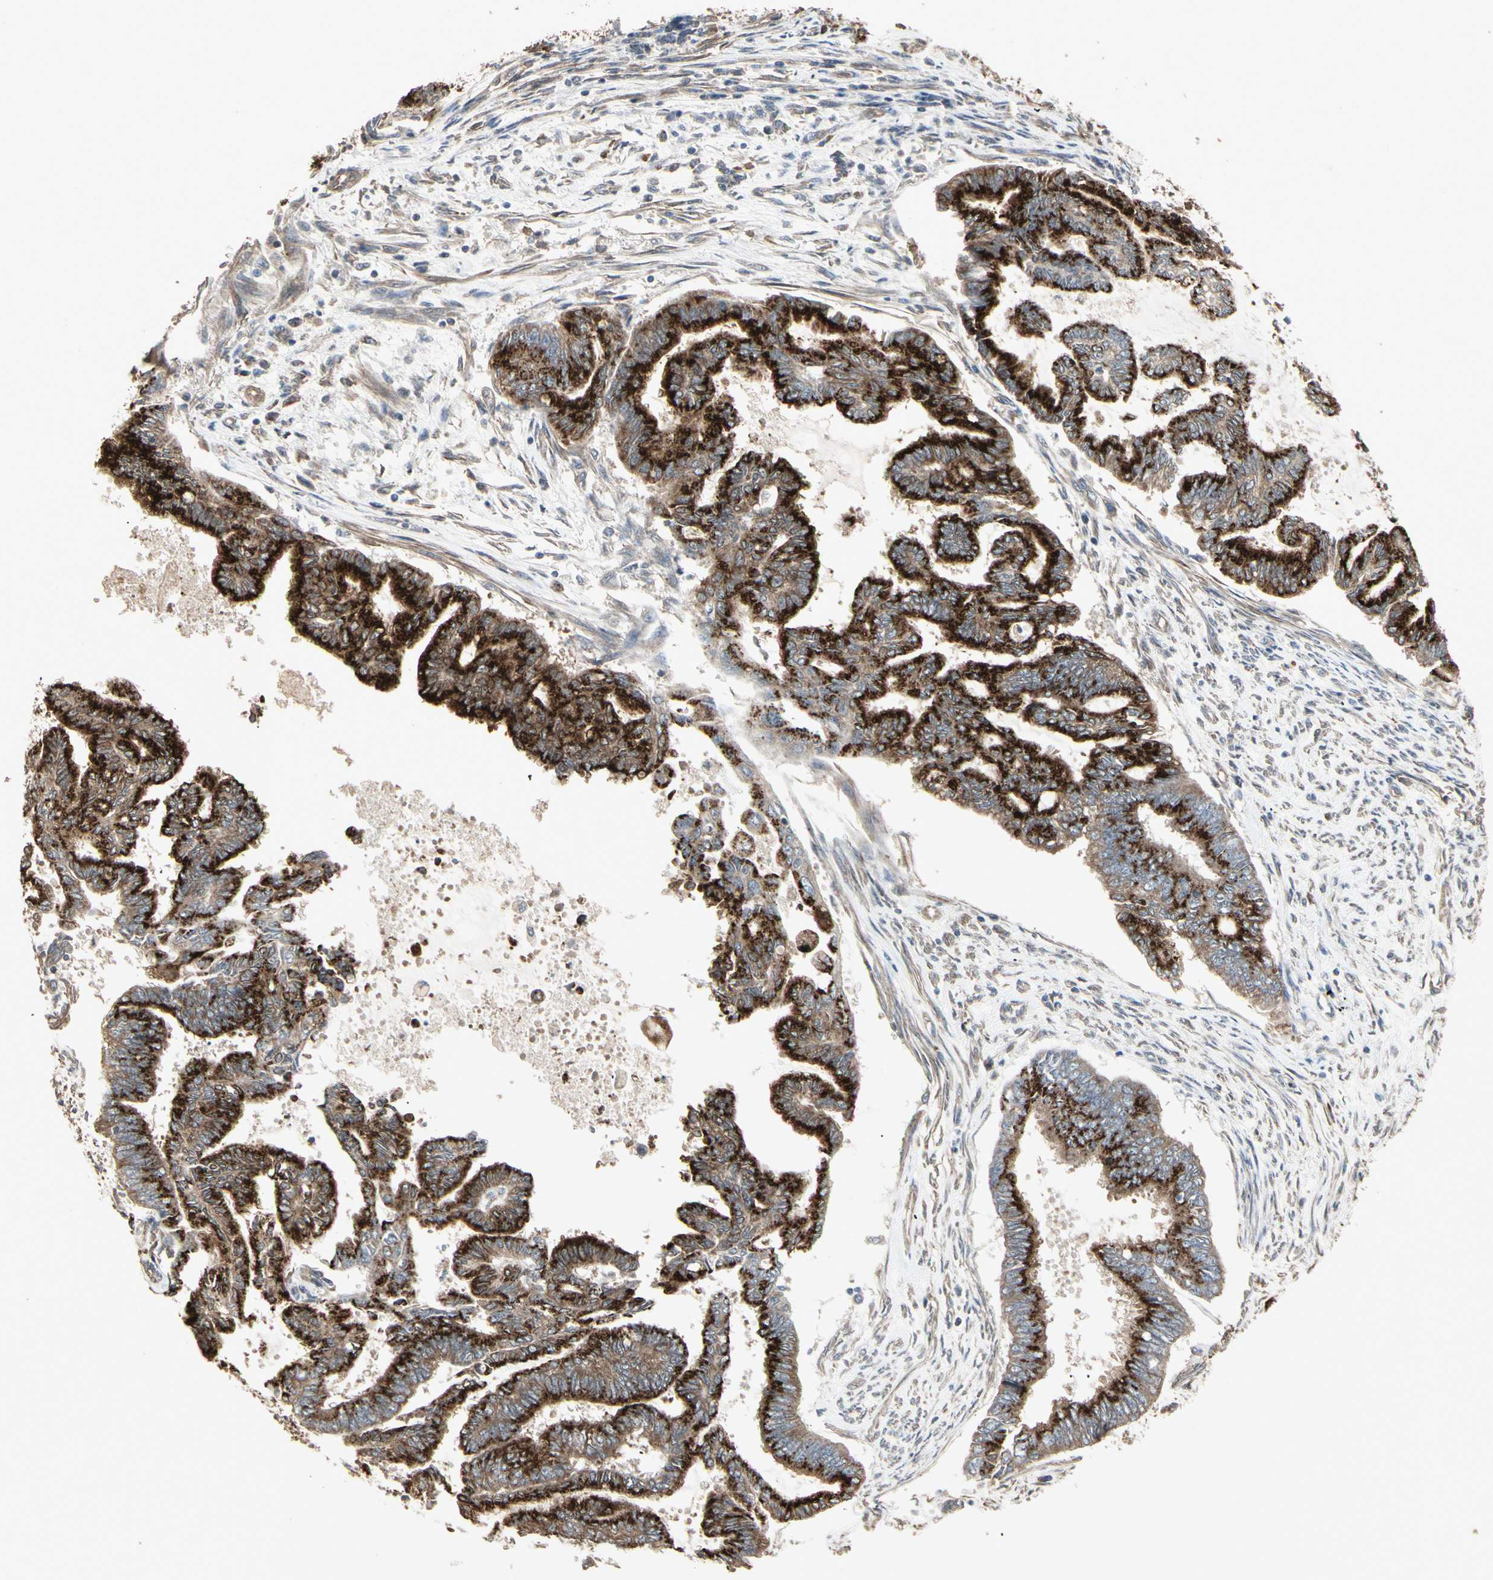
{"staining": {"intensity": "strong", "quantity": ">75%", "location": "cytoplasmic/membranous"}, "tissue": "endometrial cancer", "cell_type": "Tumor cells", "image_type": "cancer", "snomed": [{"axis": "morphology", "description": "Adenocarcinoma, NOS"}, {"axis": "topography", "description": "Endometrium"}], "caption": "About >75% of tumor cells in adenocarcinoma (endometrial) reveal strong cytoplasmic/membranous protein positivity as visualized by brown immunohistochemical staining.", "gene": "GALNT3", "patient": {"sex": "female", "age": 86}}